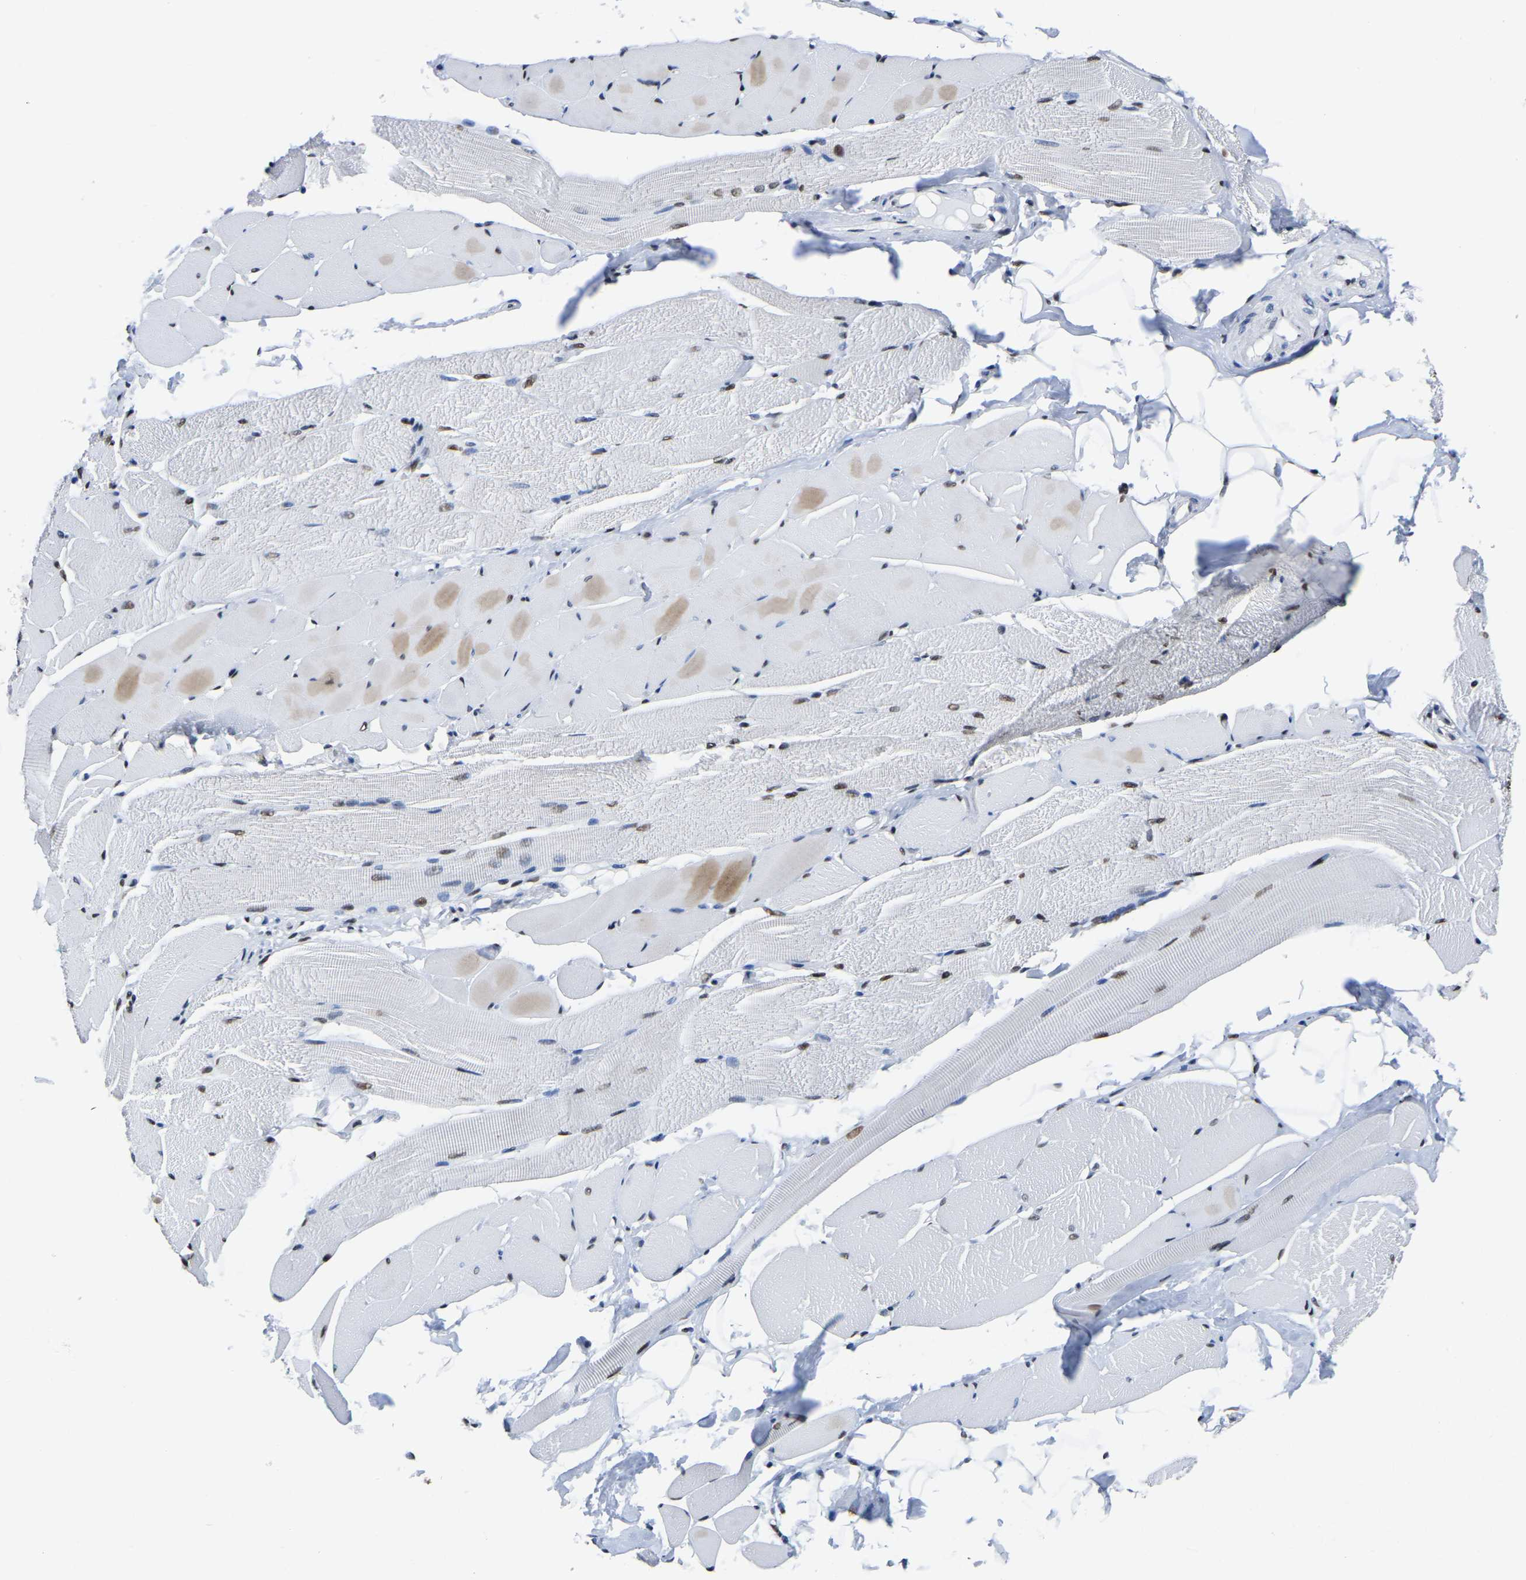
{"staining": {"intensity": "moderate", "quantity": "25%-75%", "location": "nuclear"}, "tissue": "skeletal muscle", "cell_type": "Myocytes", "image_type": "normal", "snomed": [{"axis": "morphology", "description": "Normal tissue, NOS"}, {"axis": "topography", "description": "Skeletal muscle"}, {"axis": "topography", "description": "Peripheral nerve tissue"}], "caption": "Immunohistochemistry (IHC) (DAB) staining of normal skeletal muscle displays moderate nuclear protein positivity in about 25%-75% of myocytes.", "gene": "UBA1", "patient": {"sex": "female", "age": 84}}